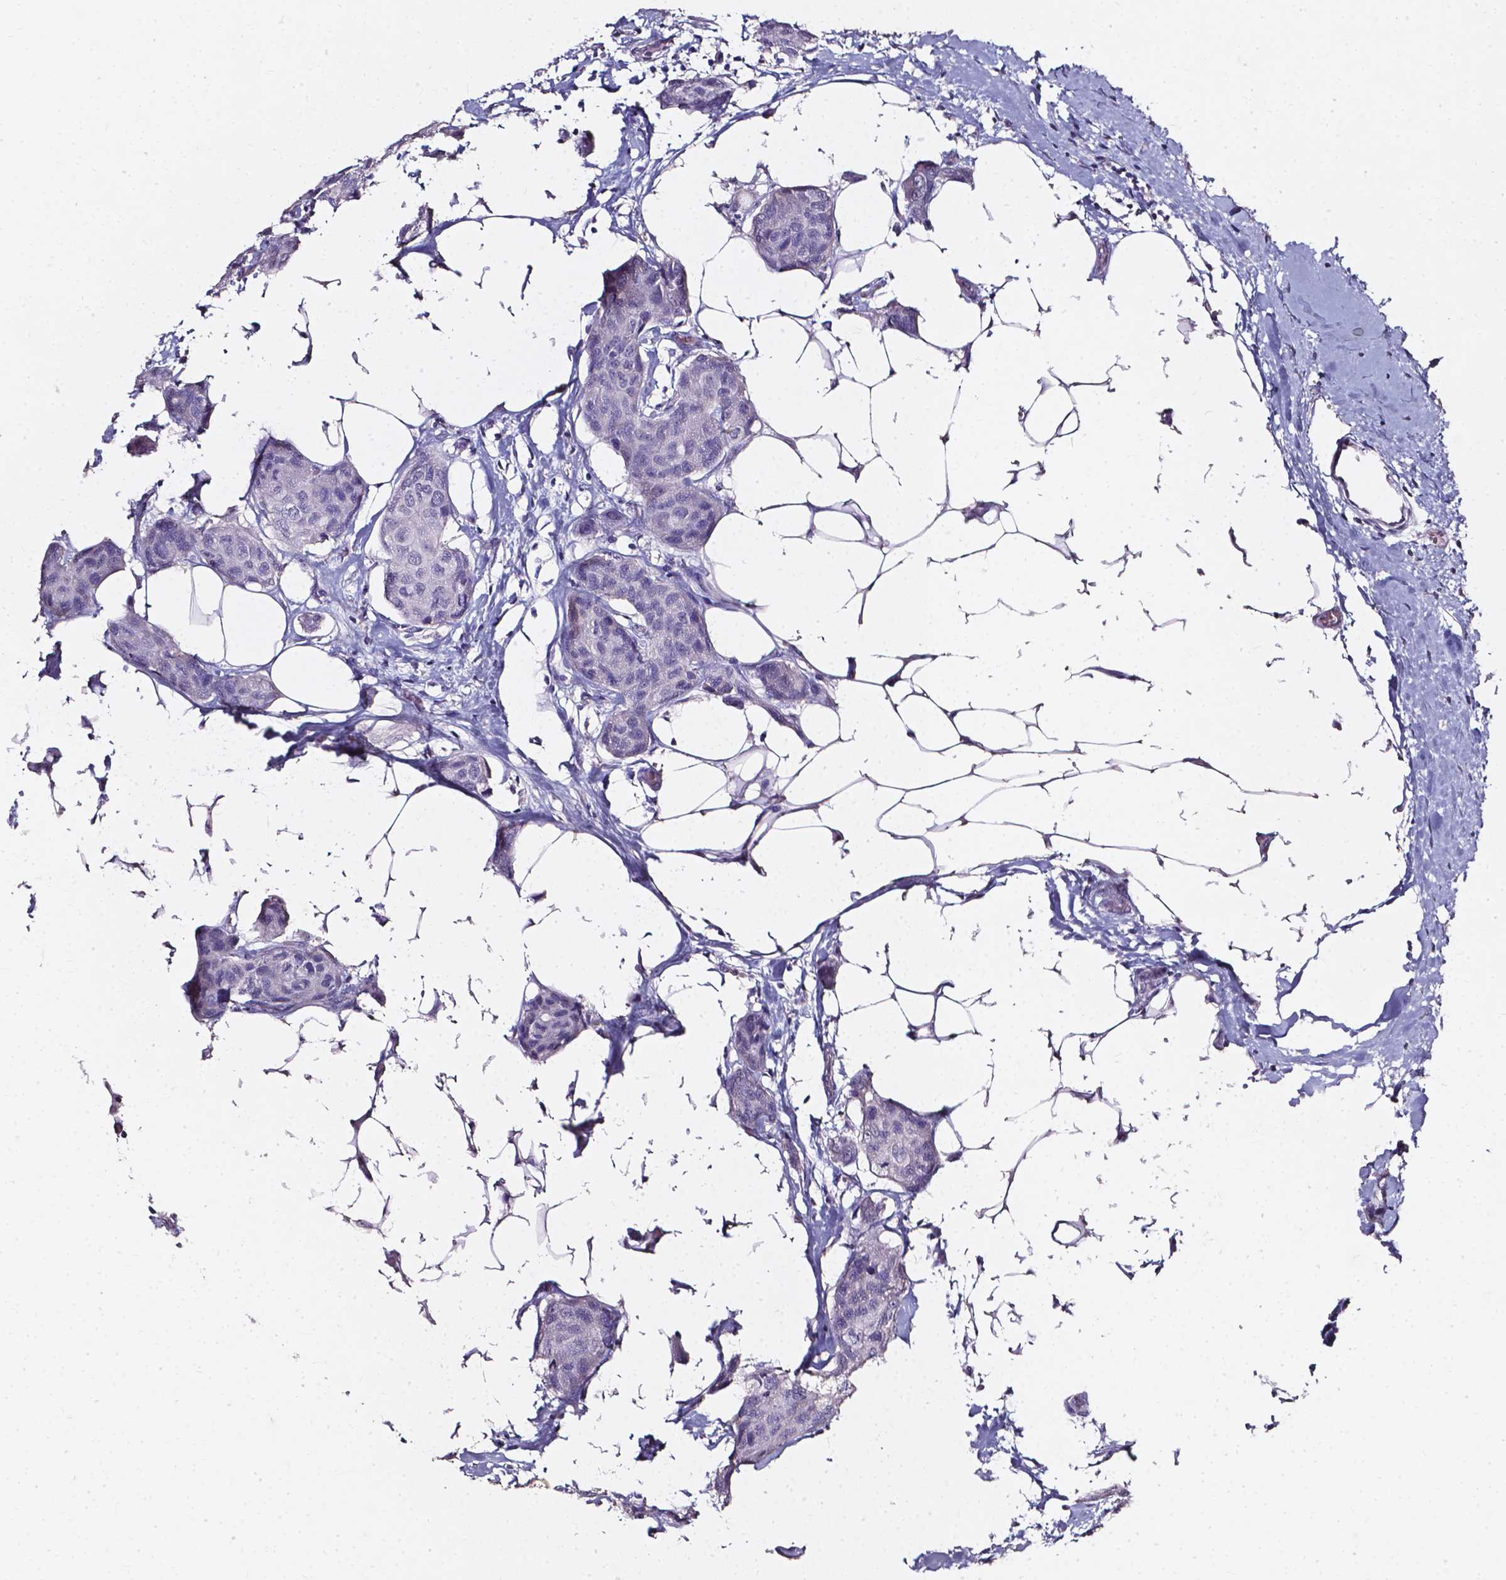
{"staining": {"intensity": "negative", "quantity": "none", "location": "none"}, "tissue": "breast cancer", "cell_type": "Tumor cells", "image_type": "cancer", "snomed": [{"axis": "morphology", "description": "Duct carcinoma"}, {"axis": "topography", "description": "Breast"}], "caption": "Immunohistochemical staining of human breast cancer (invasive ductal carcinoma) shows no significant staining in tumor cells.", "gene": "AKR1B10", "patient": {"sex": "female", "age": 80}}